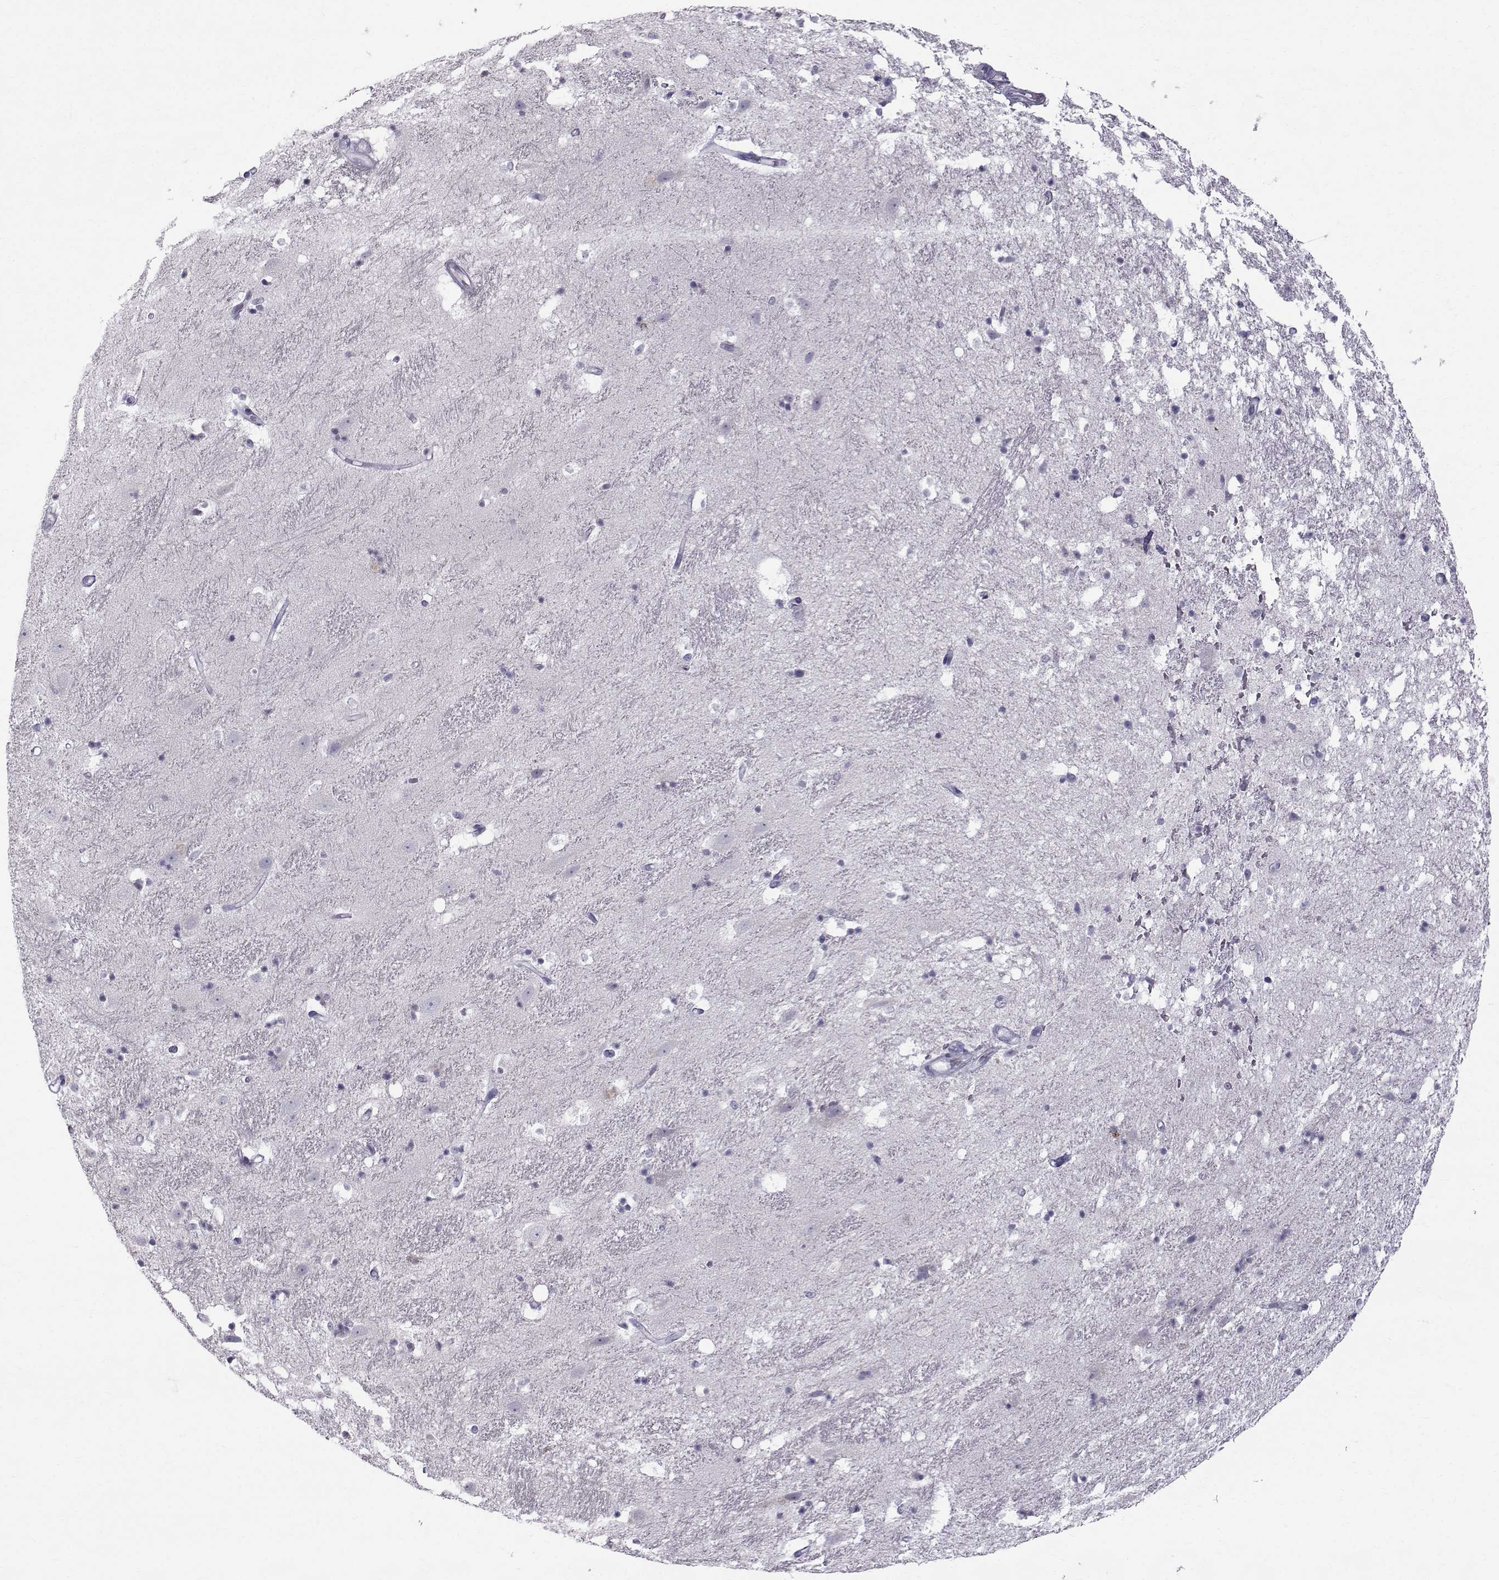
{"staining": {"intensity": "negative", "quantity": "none", "location": "none"}, "tissue": "hippocampus", "cell_type": "Glial cells", "image_type": "normal", "snomed": [{"axis": "morphology", "description": "Normal tissue, NOS"}, {"axis": "topography", "description": "Hippocampus"}], "caption": "DAB immunohistochemical staining of unremarkable hippocampus shows no significant positivity in glial cells. Nuclei are stained in blue.", "gene": "ROPN1B", "patient": {"sex": "male", "age": 49}}